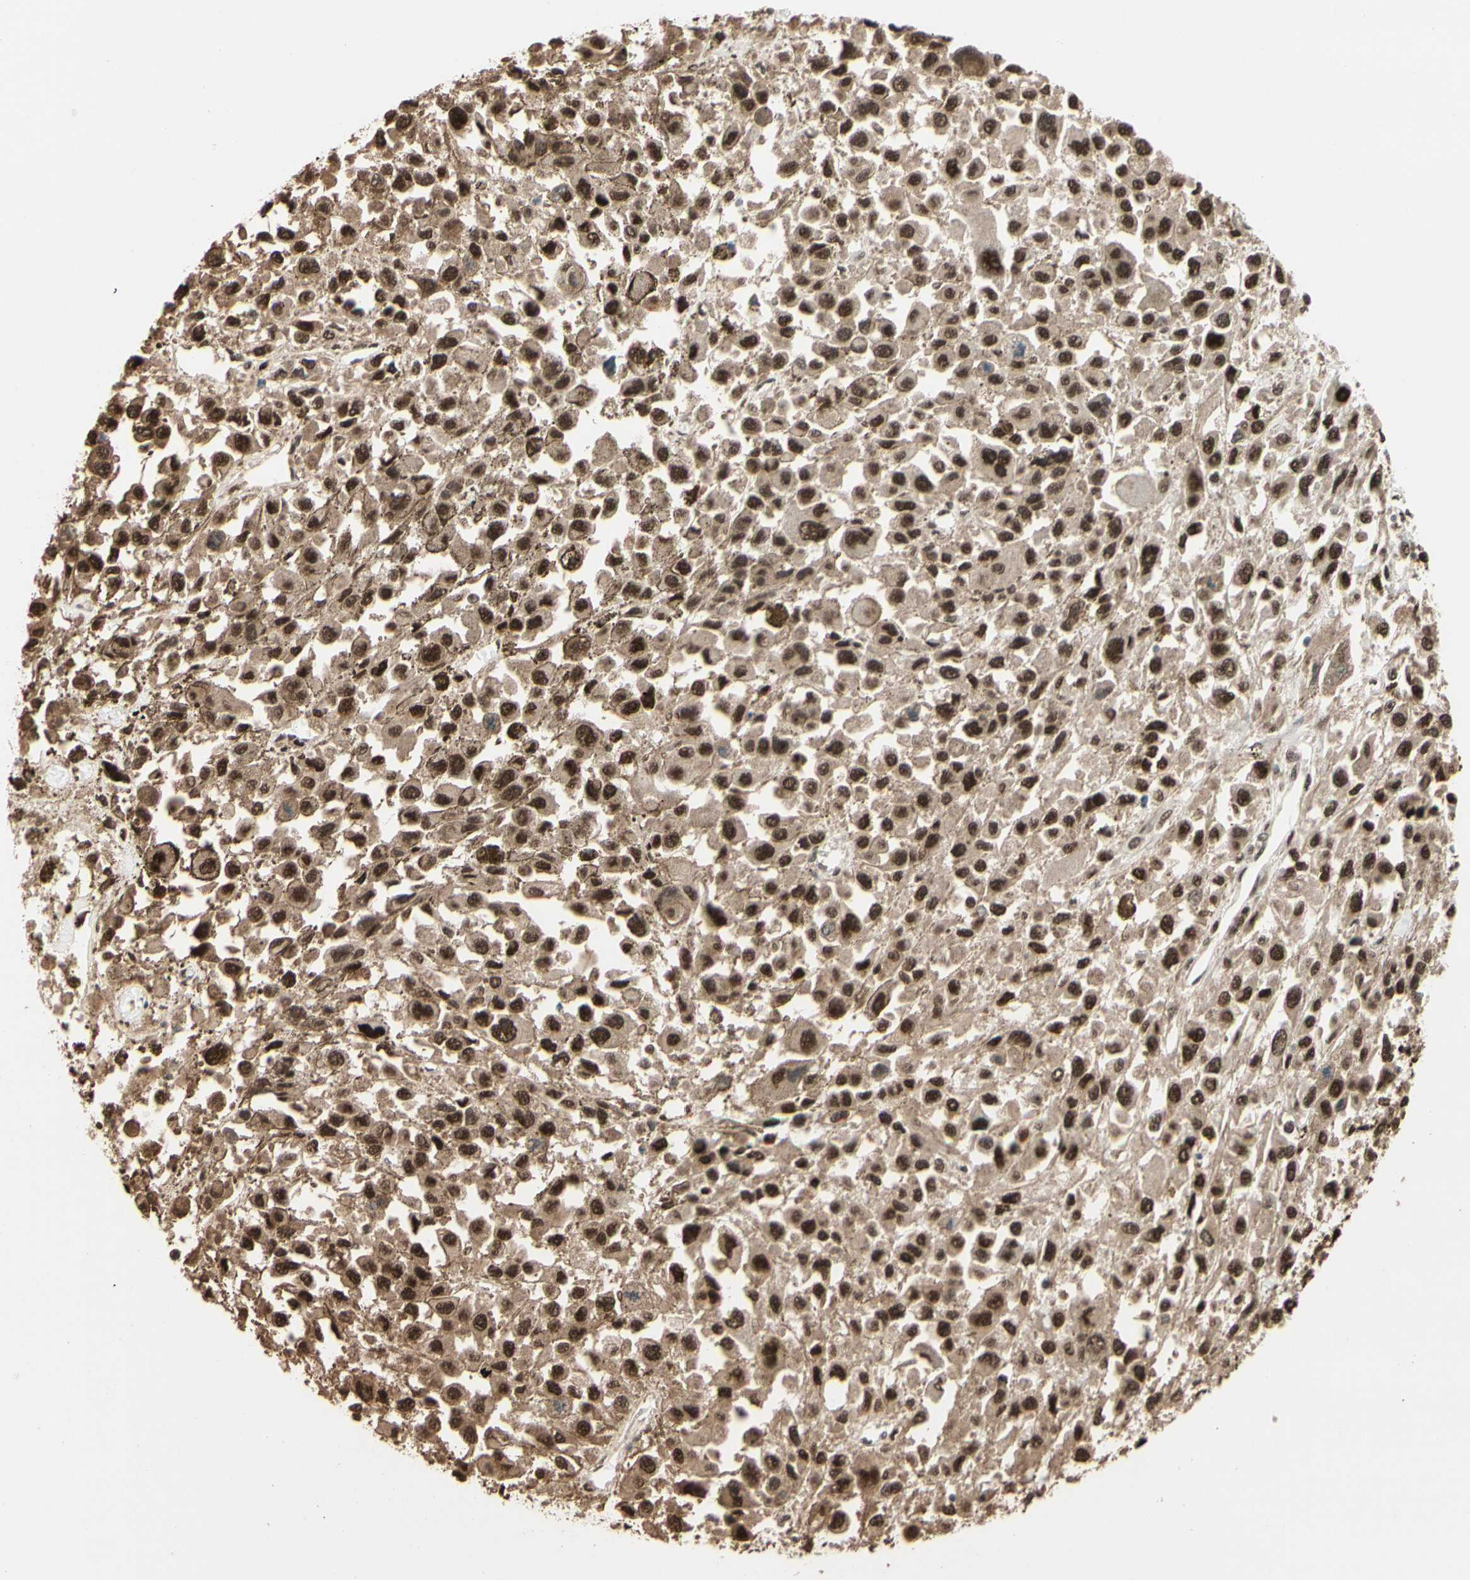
{"staining": {"intensity": "strong", "quantity": ">75%", "location": "cytoplasmic/membranous,nuclear"}, "tissue": "melanoma", "cell_type": "Tumor cells", "image_type": "cancer", "snomed": [{"axis": "morphology", "description": "Malignant melanoma, Metastatic site"}, {"axis": "topography", "description": "Lymph node"}], "caption": "Tumor cells display strong cytoplasmic/membranous and nuclear positivity in approximately >75% of cells in malignant melanoma (metastatic site).", "gene": "HSF1", "patient": {"sex": "male", "age": 59}}